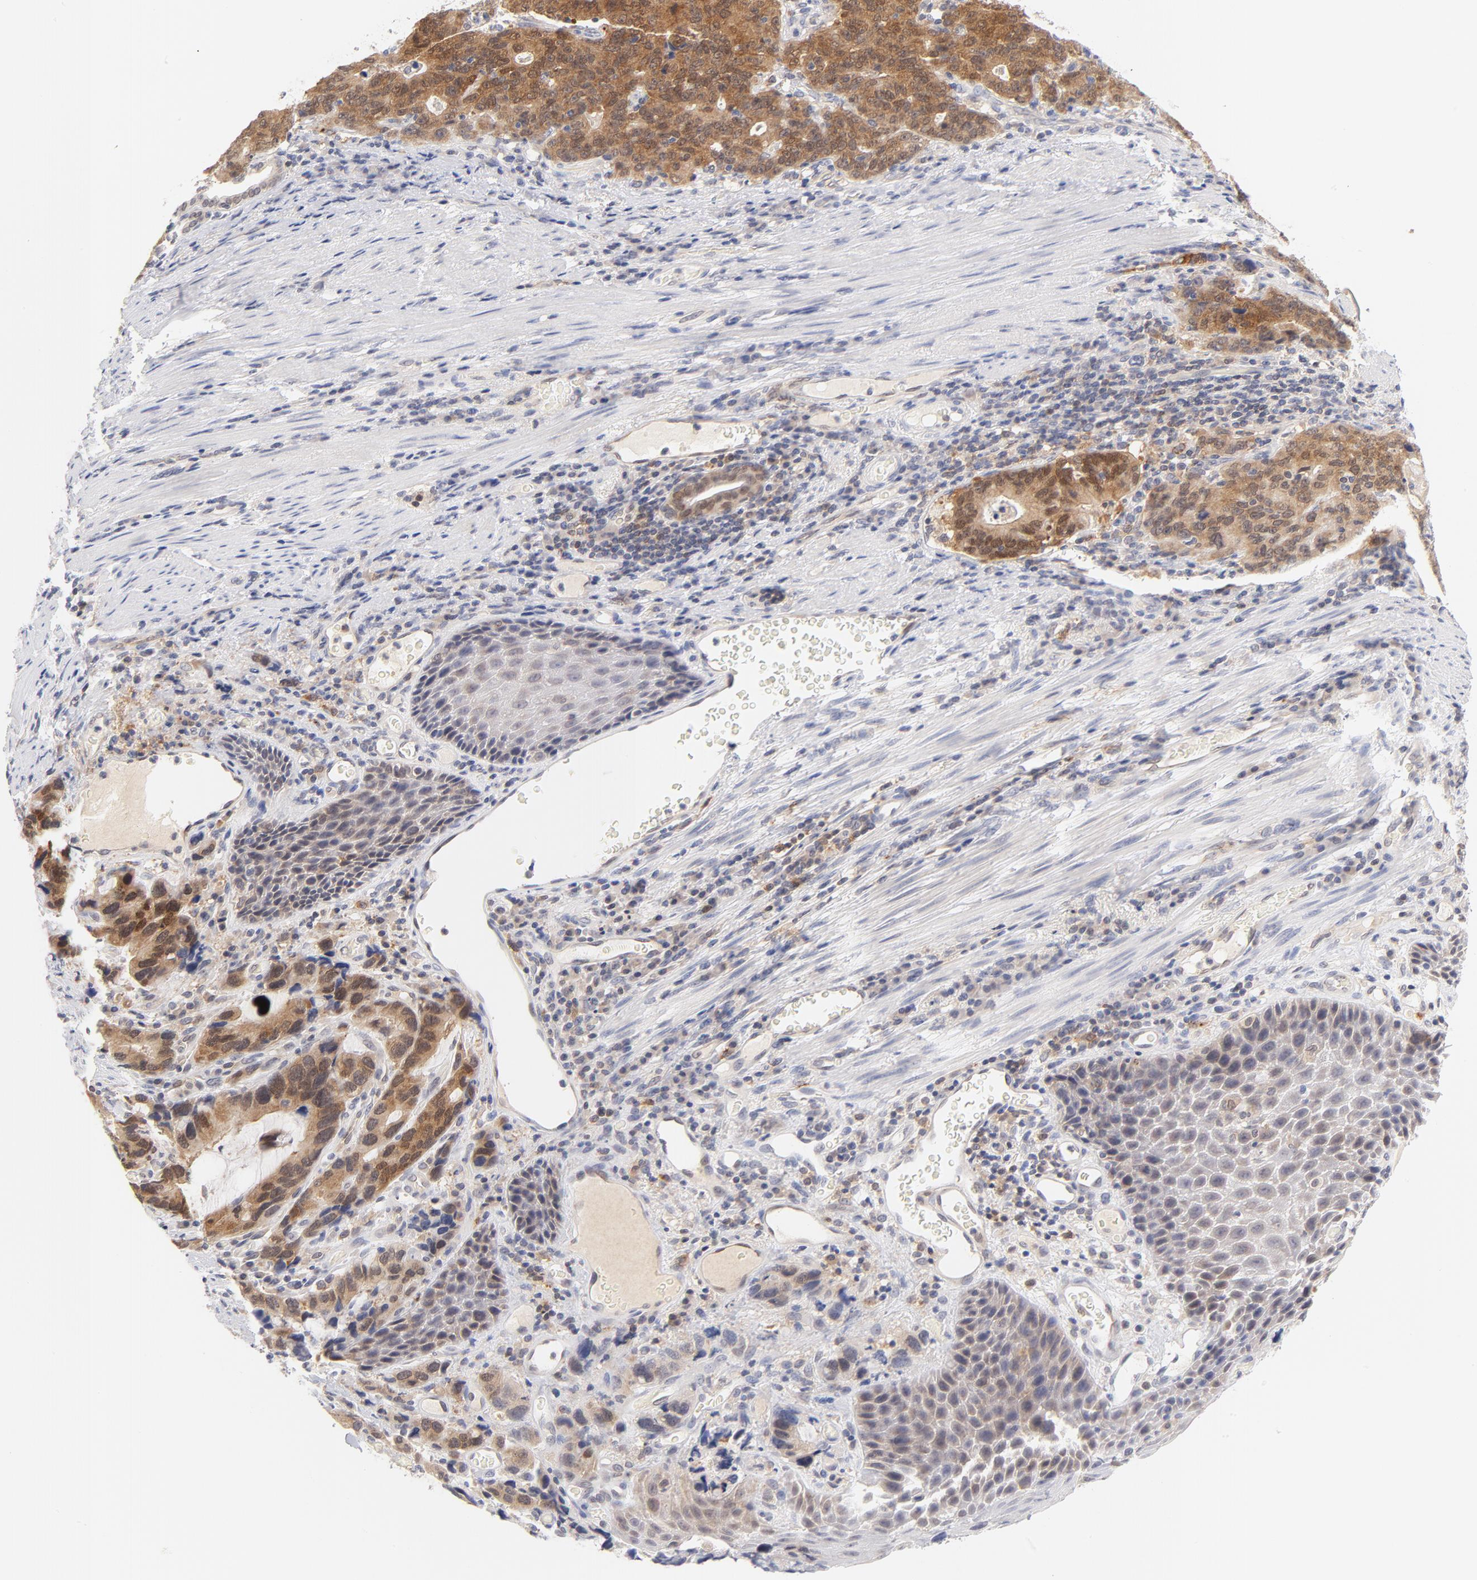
{"staining": {"intensity": "moderate", "quantity": ">75%", "location": "cytoplasmic/membranous,nuclear"}, "tissue": "stomach cancer", "cell_type": "Tumor cells", "image_type": "cancer", "snomed": [{"axis": "morphology", "description": "Adenocarcinoma, NOS"}, {"axis": "topography", "description": "Esophagus"}, {"axis": "topography", "description": "Stomach"}], "caption": "Human adenocarcinoma (stomach) stained with a brown dye reveals moderate cytoplasmic/membranous and nuclear positive positivity in about >75% of tumor cells.", "gene": "CASP6", "patient": {"sex": "male", "age": 74}}